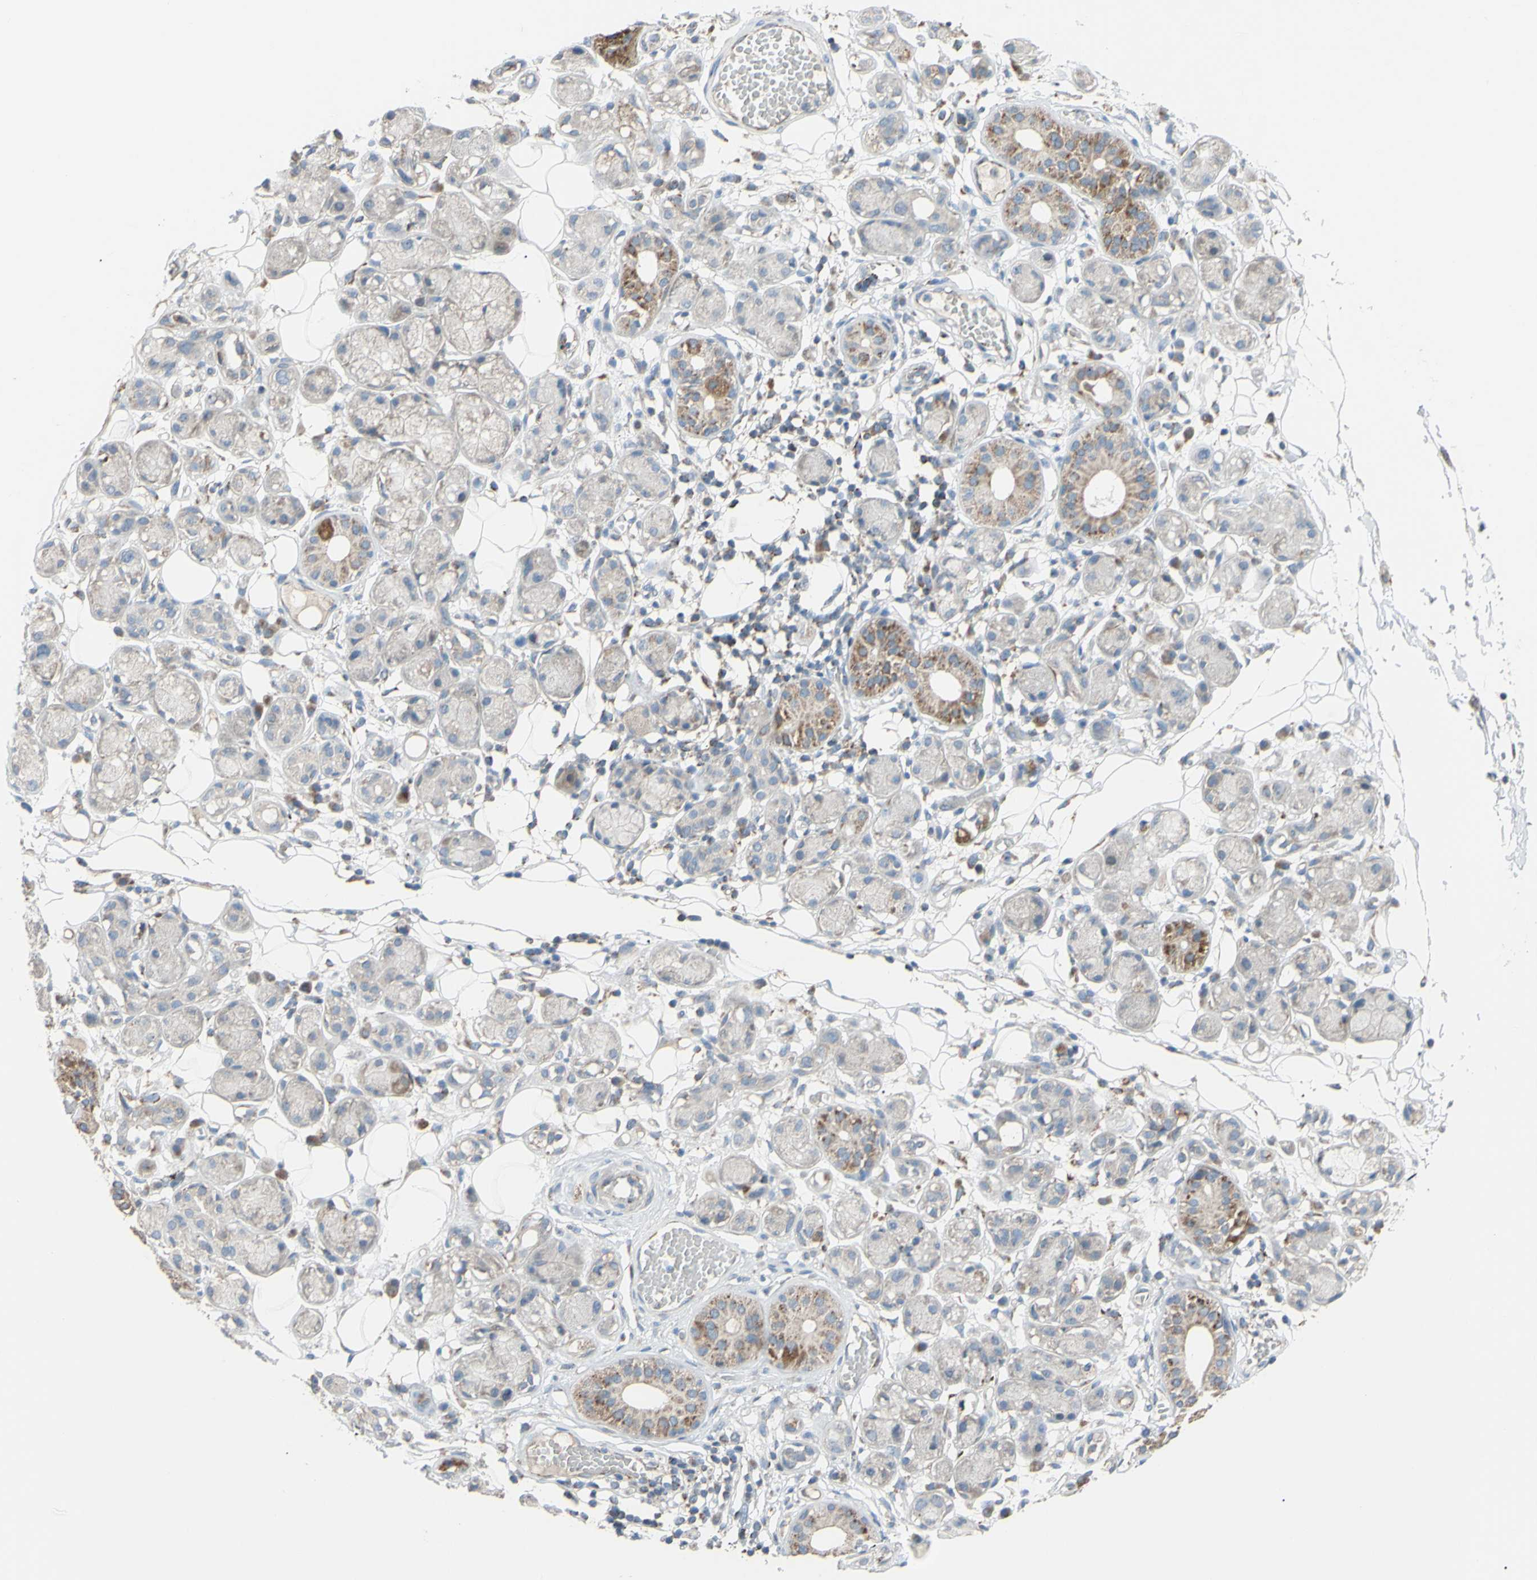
{"staining": {"intensity": "negative", "quantity": "none", "location": "none"}, "tissue": "adipose tissue", "cell_type": "Adipocytes", "image_type": "normal", "snomed": [{"axis": "morphology", "description": "Normal tissue, NOS"}, {"axis": "morphology", "description": "Inflammation, NOS"}, {"axis": "topography", "description": "Vascular tissue"}, {"axis": "topography", "description": "Salivary gland"}], "caption": "High power microscopy micrograph of an immunohistochemistry histopathology image of unremarkable adipose tissue, revealing no significant positivity in adipocytes. The staining was performed using DAB to visualize the protein expression in brown, while the nuclei were stained in blue with hematoxylin (Magnification: 20x).", "gene": "GLT8D1", "patient": {"sex": "female", "age": 75}}